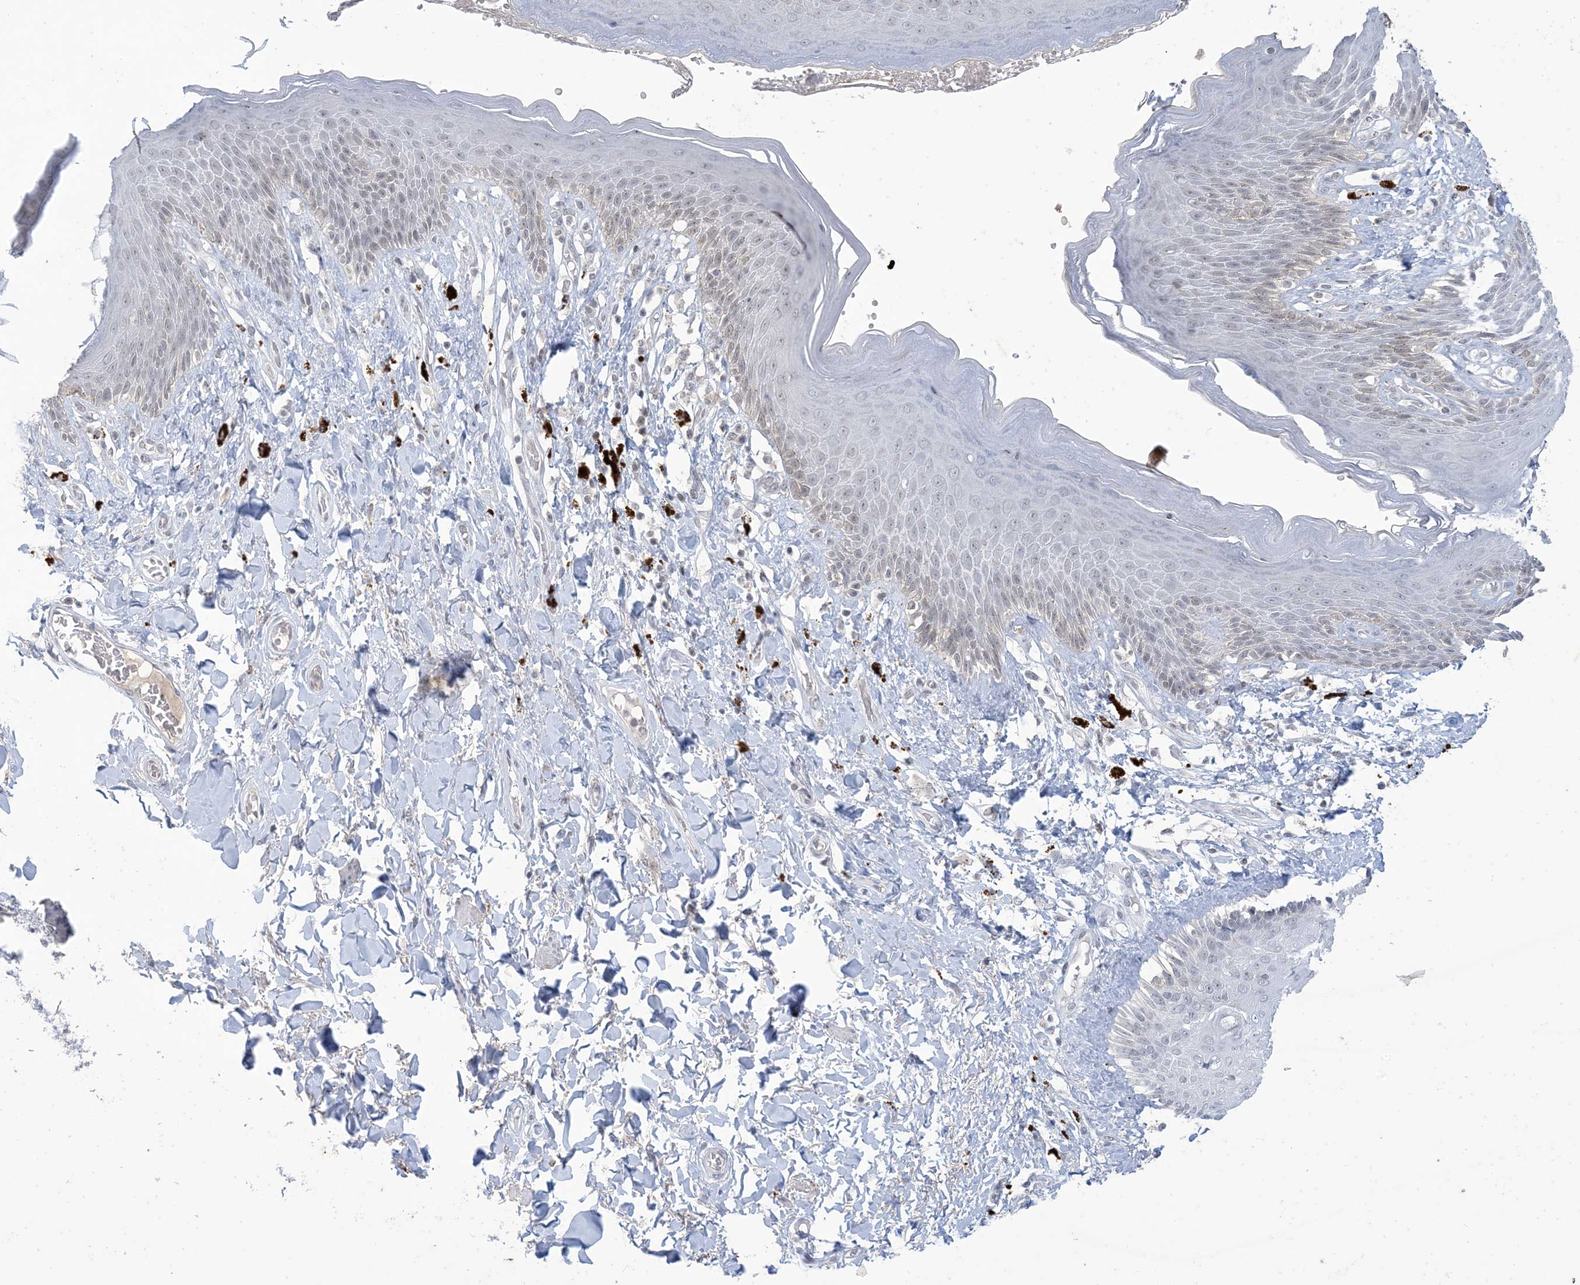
{"staining": {"intensity": "weak", "quantity": "<25%", "location": "cytoplasmic/membranous,nuclear"}, "tissue": "skin", "cell_type": "Epidermal cells", "image_type": "normal", "snomed": [{"axis": "morphology", "description": "Normal tissue, NOS"}, {"axis": "topography", "description": "Anal"}], "caption": "Immunohistochemistry of benign human skin displays no staining in epidermal cells.", "gene": "ZNF674", "patient": {"sex": "female", "age": 78}}